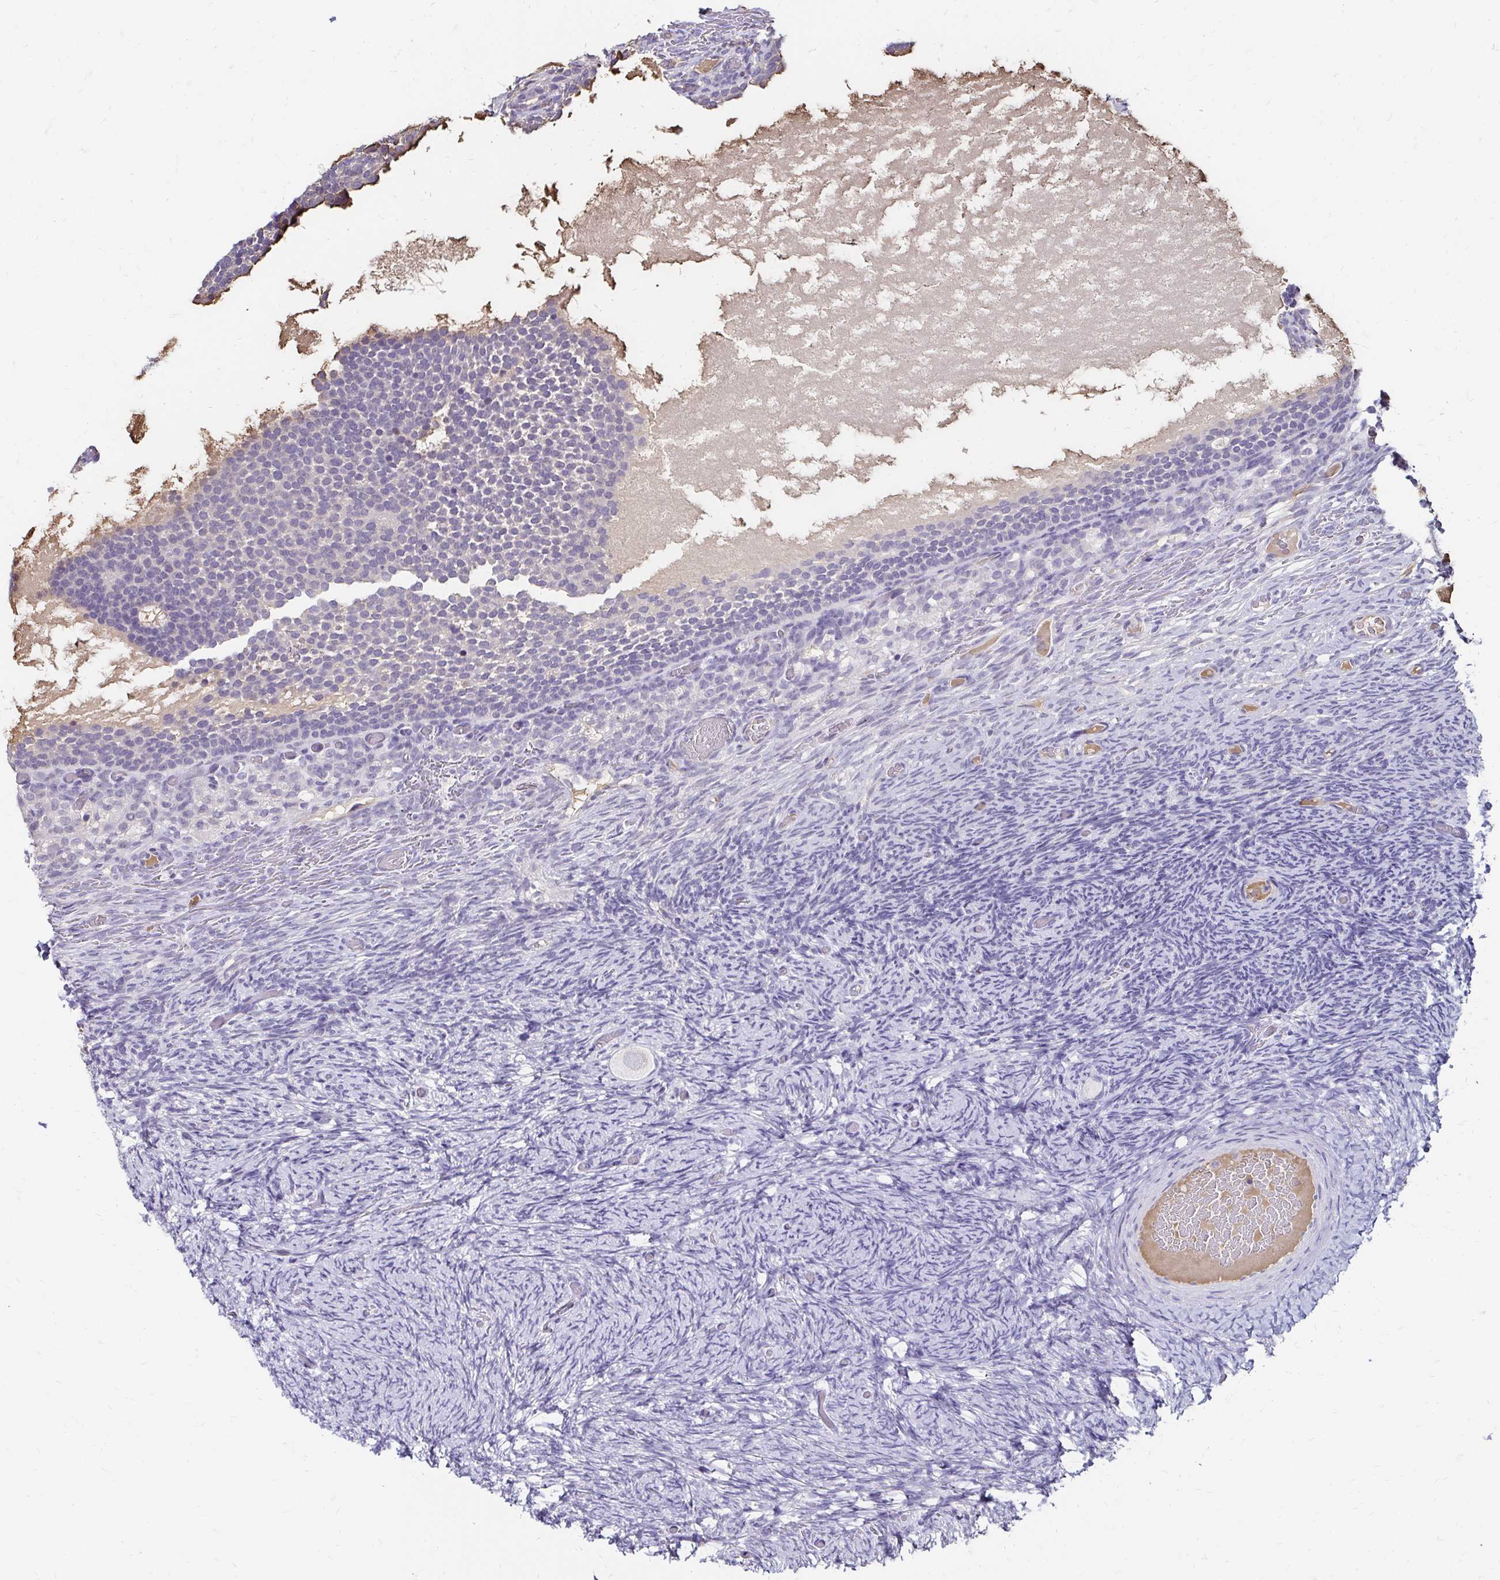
{"staining": {"intensity": "negative", "quantity": "none", "location": "none"}, "tissue": "ovary", "cell_type": "Follicle cells", "image_type": "normal", "snomed": [{"axis": "morphology", "description": "Normal tissue, NOS"}, {"axis": "topography", "description": "Ovary"}], "caption": "Immunohistochemistry (IHC) micrograph of normal ovary: human ovary stained with DAB demonstrates no significant protein positivity in follicle cells. (Immunohistochemistry (IHC), brightfield microscopy, high magnification).", "gene": "SCG3", "patient": {"sex": "female", "age": 34}}